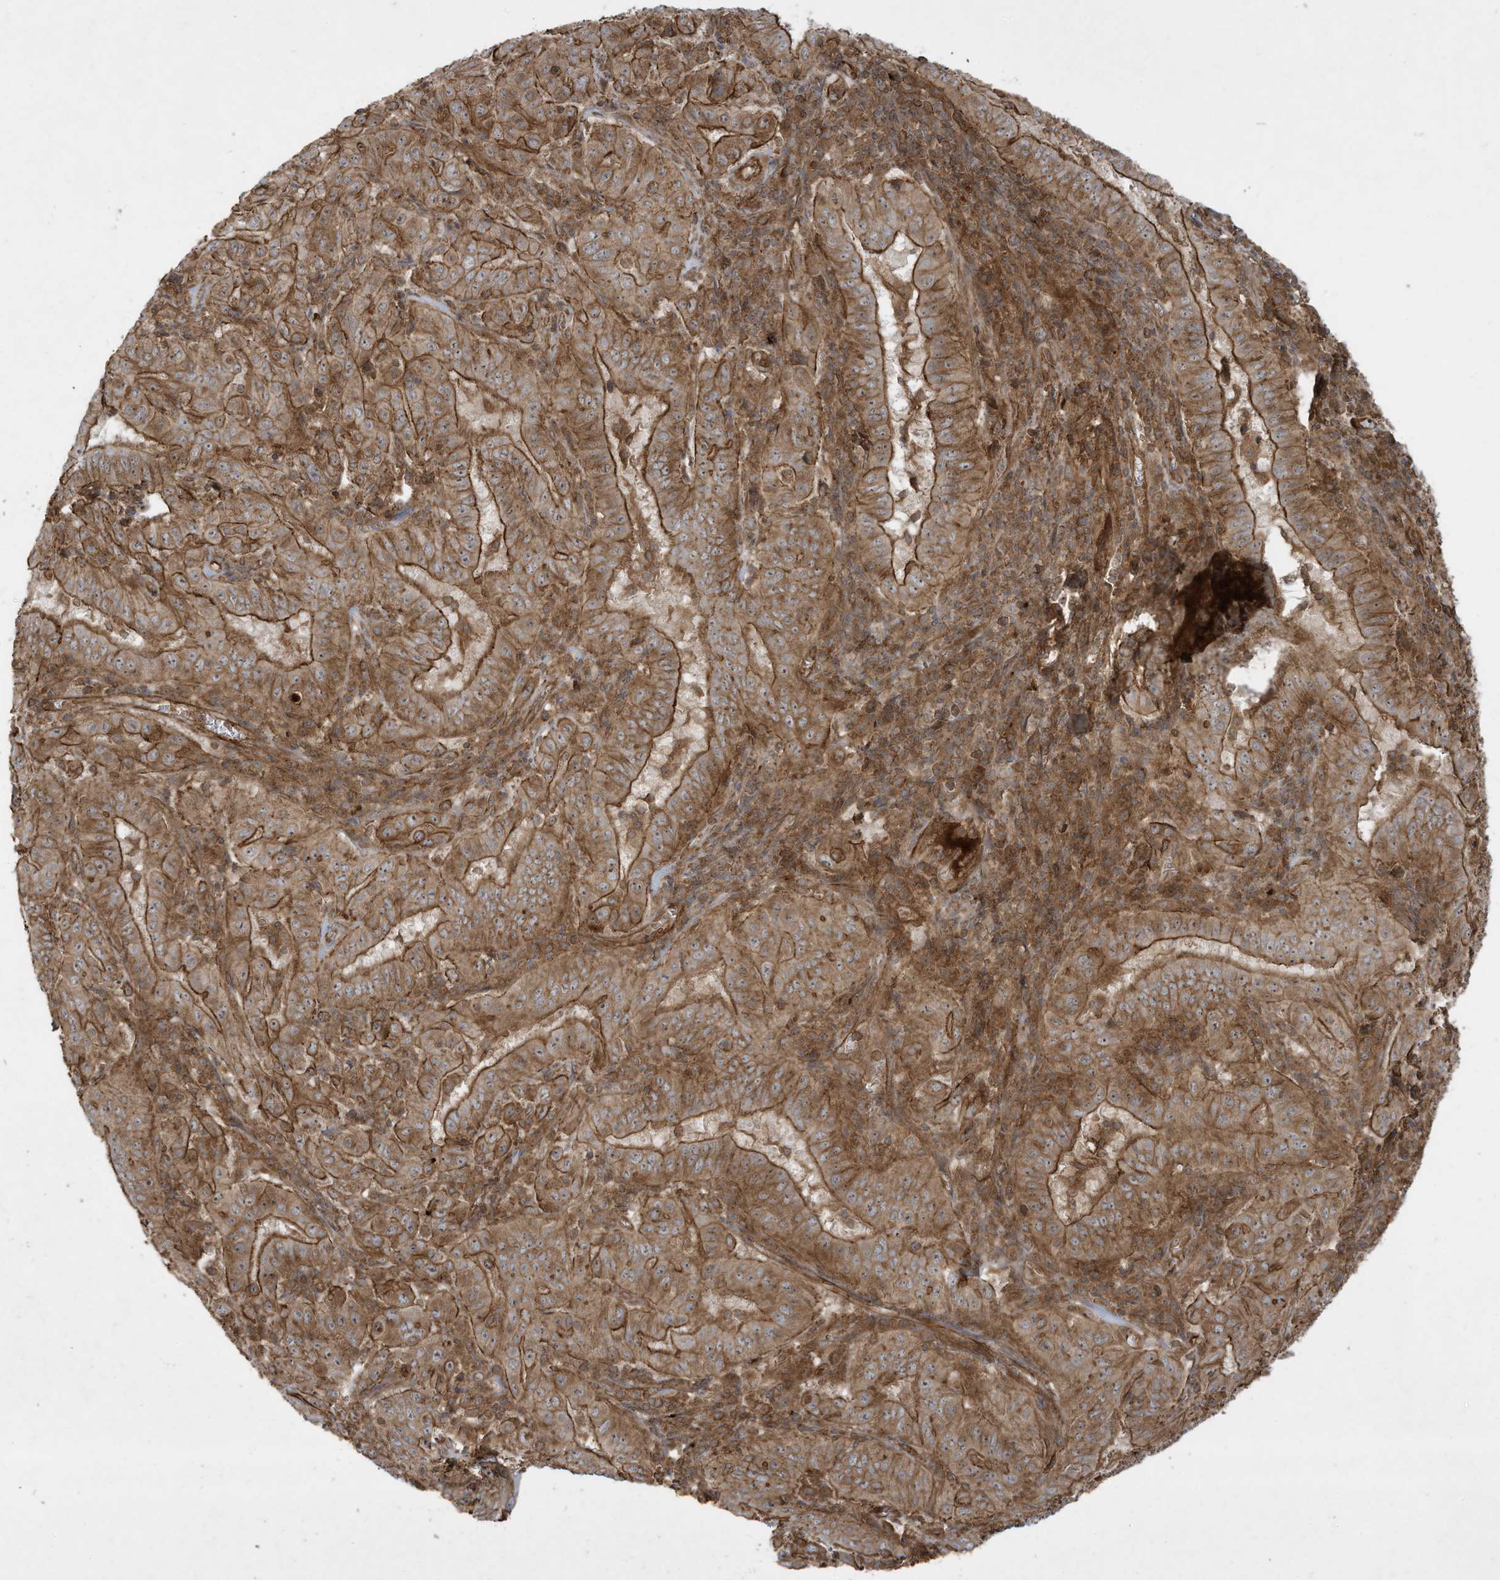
{"staining": {"intensity": "moderate", "quantity": ">75%", "location": "cytoplasmic/membranous"}, "tissue": "pancreatic cancer", "cell_type": "Tumor cells", "image_type": "cancer", "snomed": [{"axis": "morphology", "description": "Adenocarcinoma, NOS"}, {"axis": "topography", "description": "Pancreas"}], "caption": "Approximately >75% of tumor cells in human adenocarcinoma (pancreatic) show moderate cytoplasmic/membranous protein staining as visualized by brown immunohistochemical staining.", "gene": "DDIT4", "patient": {"sex": "male", "age": 63}}